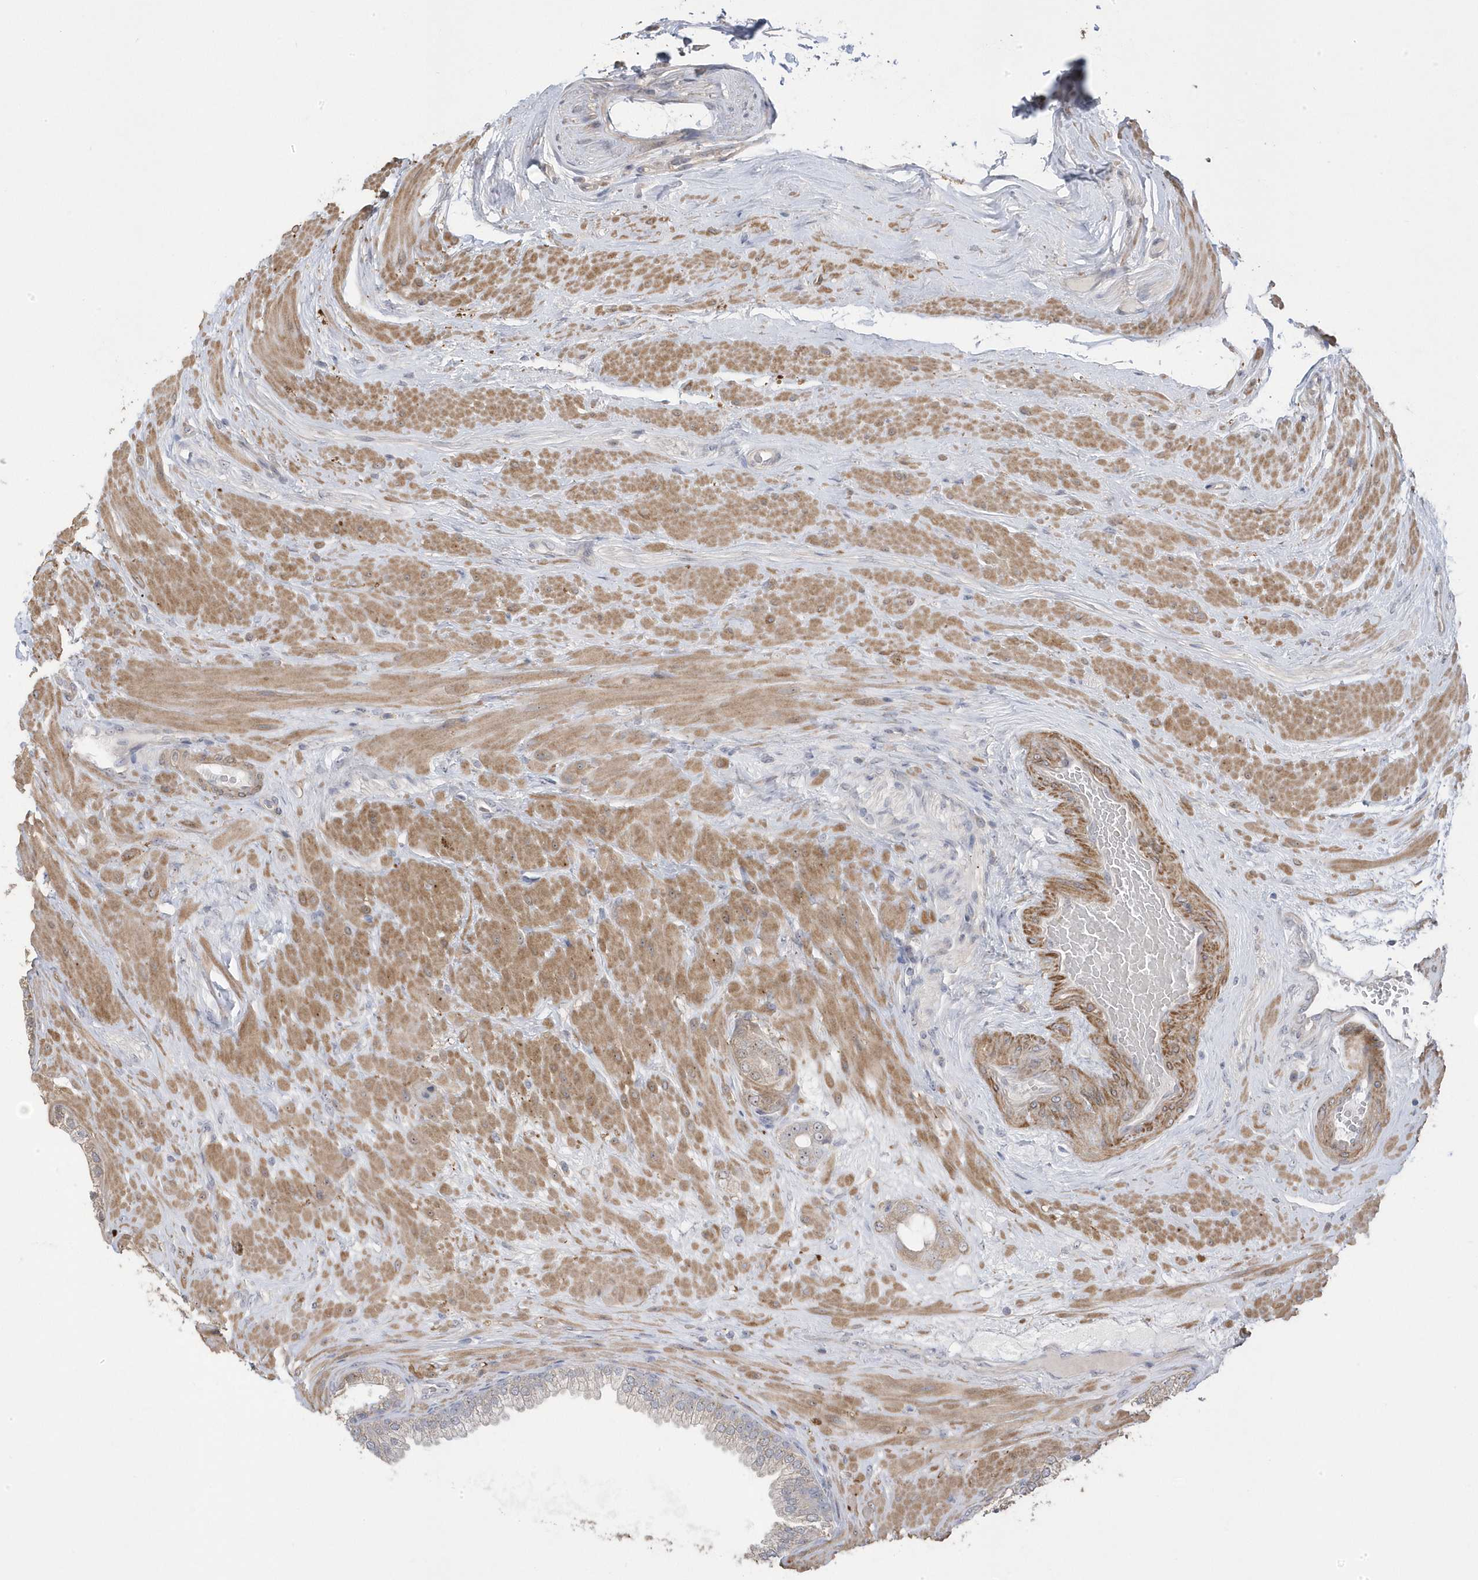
{"staining": {"intensity": "negative", "quantity": "none", "location": "none"}, "tissue": "prostate cancer", "cell_type": "Tumor cells", "image_type": "cancer", "snomed": [{"axis": "morphology", "description": "Adenocarcinoma, Low grade"}, {"axis": "topography", "description": "Prostate"}], "caption": "Immunohistochemistry (IHC) of human prostate cancer (adenocarcinoma (low-grade)) shows no staining in tumor cells.", "gene": "GTPBP6", "patient": {"sex": "male", "age": 63}}